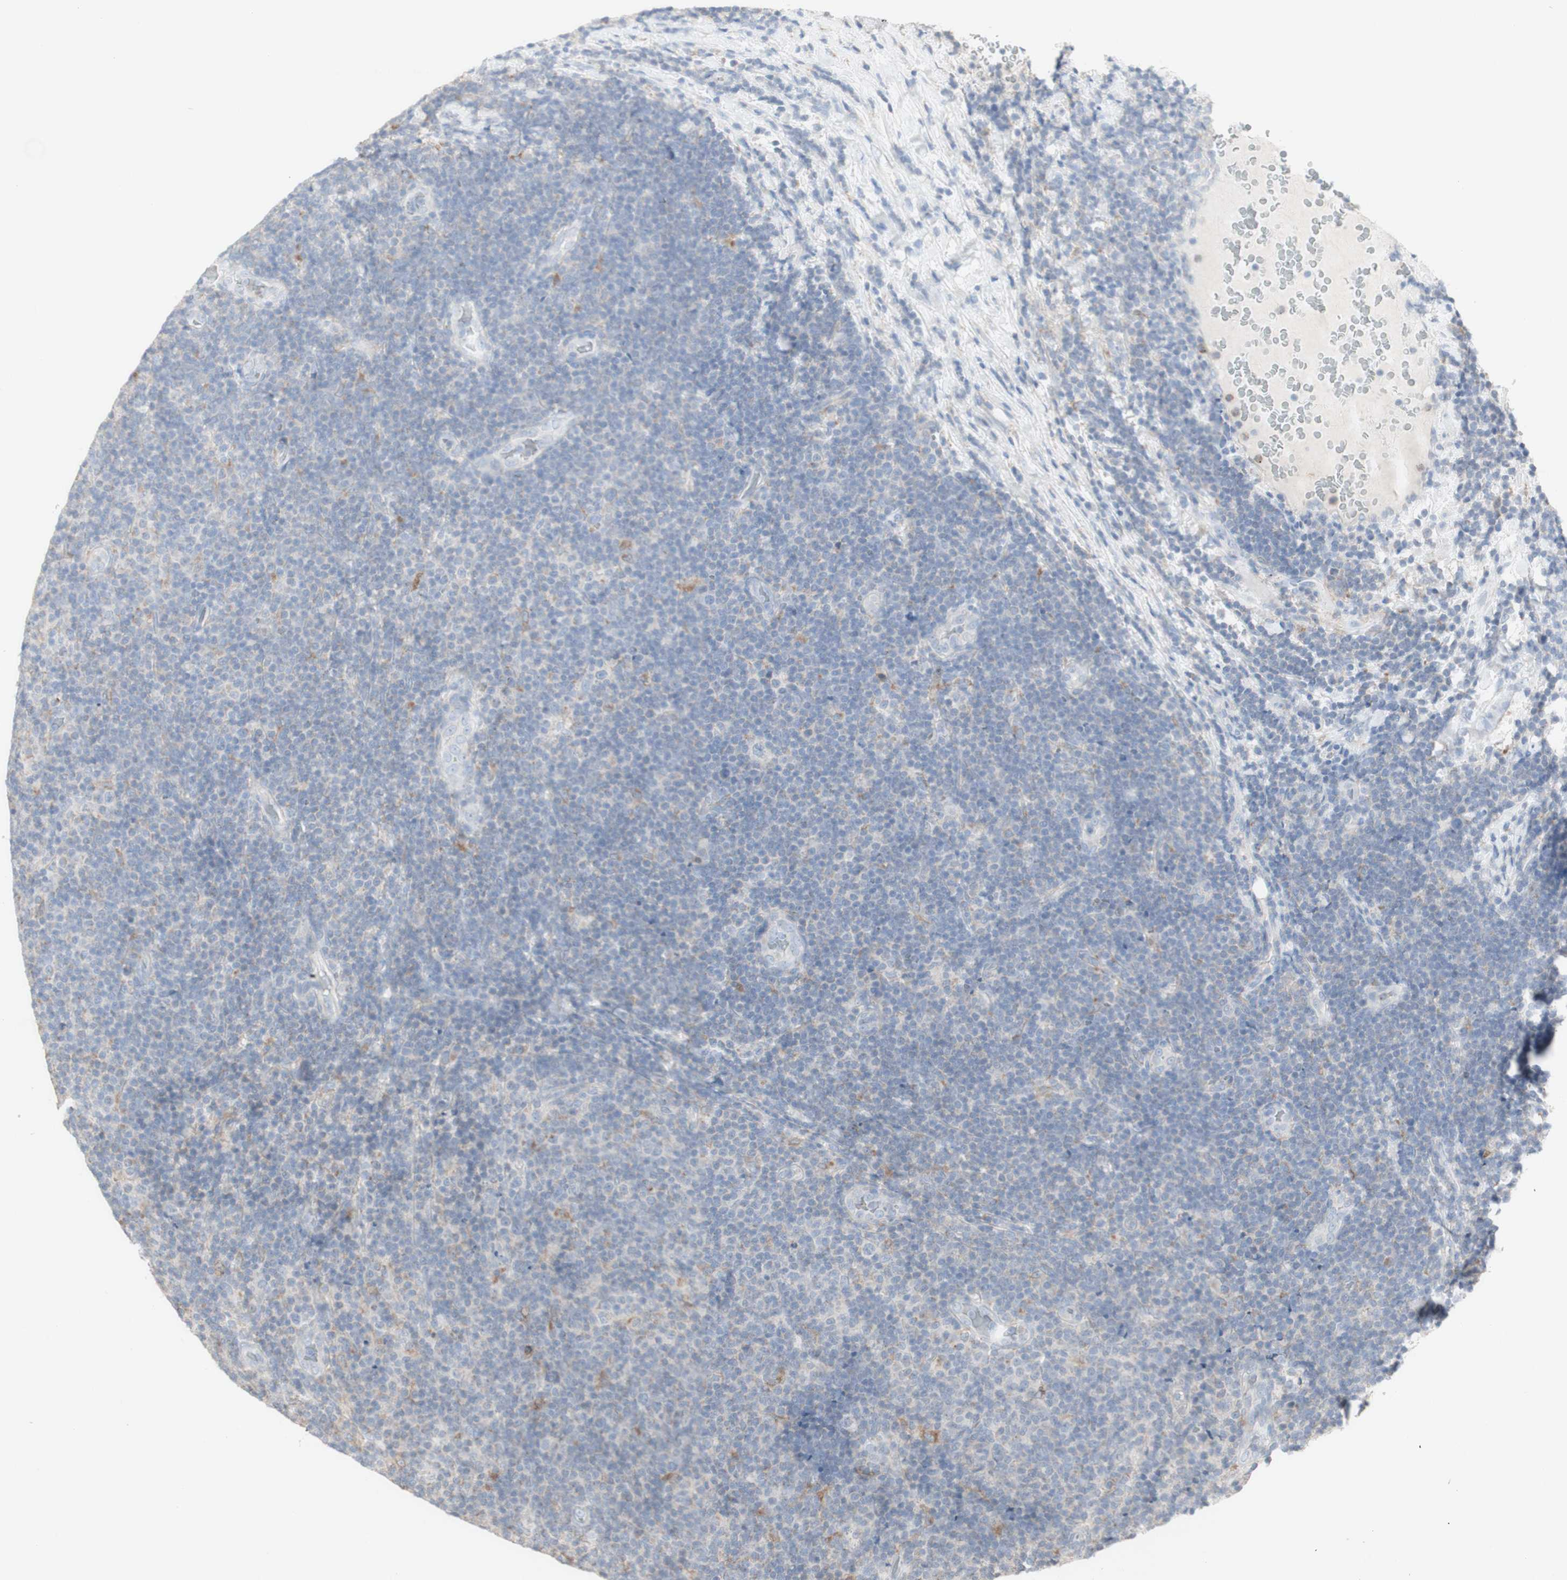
{"staining": {"intensity": "negative", "quantity": "none", "location": "none"}, "tissue": "lymphoma", "cell_type": "Tumor cells", "image_type": "cancer", "snomed": [{"axis": "morphology", "description": "Malignant lymphoma, non-Hodgkin's type, Low grade"}, {"axis": "topography", "description": "Lymph node"}], "caption": "Low-grade malignant lymphoma, non-Hodgkin's type stained for a protein using IHC reveals no positivity tumor cells.", "gene": "ATP6V1B1", "patient": {"sex": "male", "age": 83}}